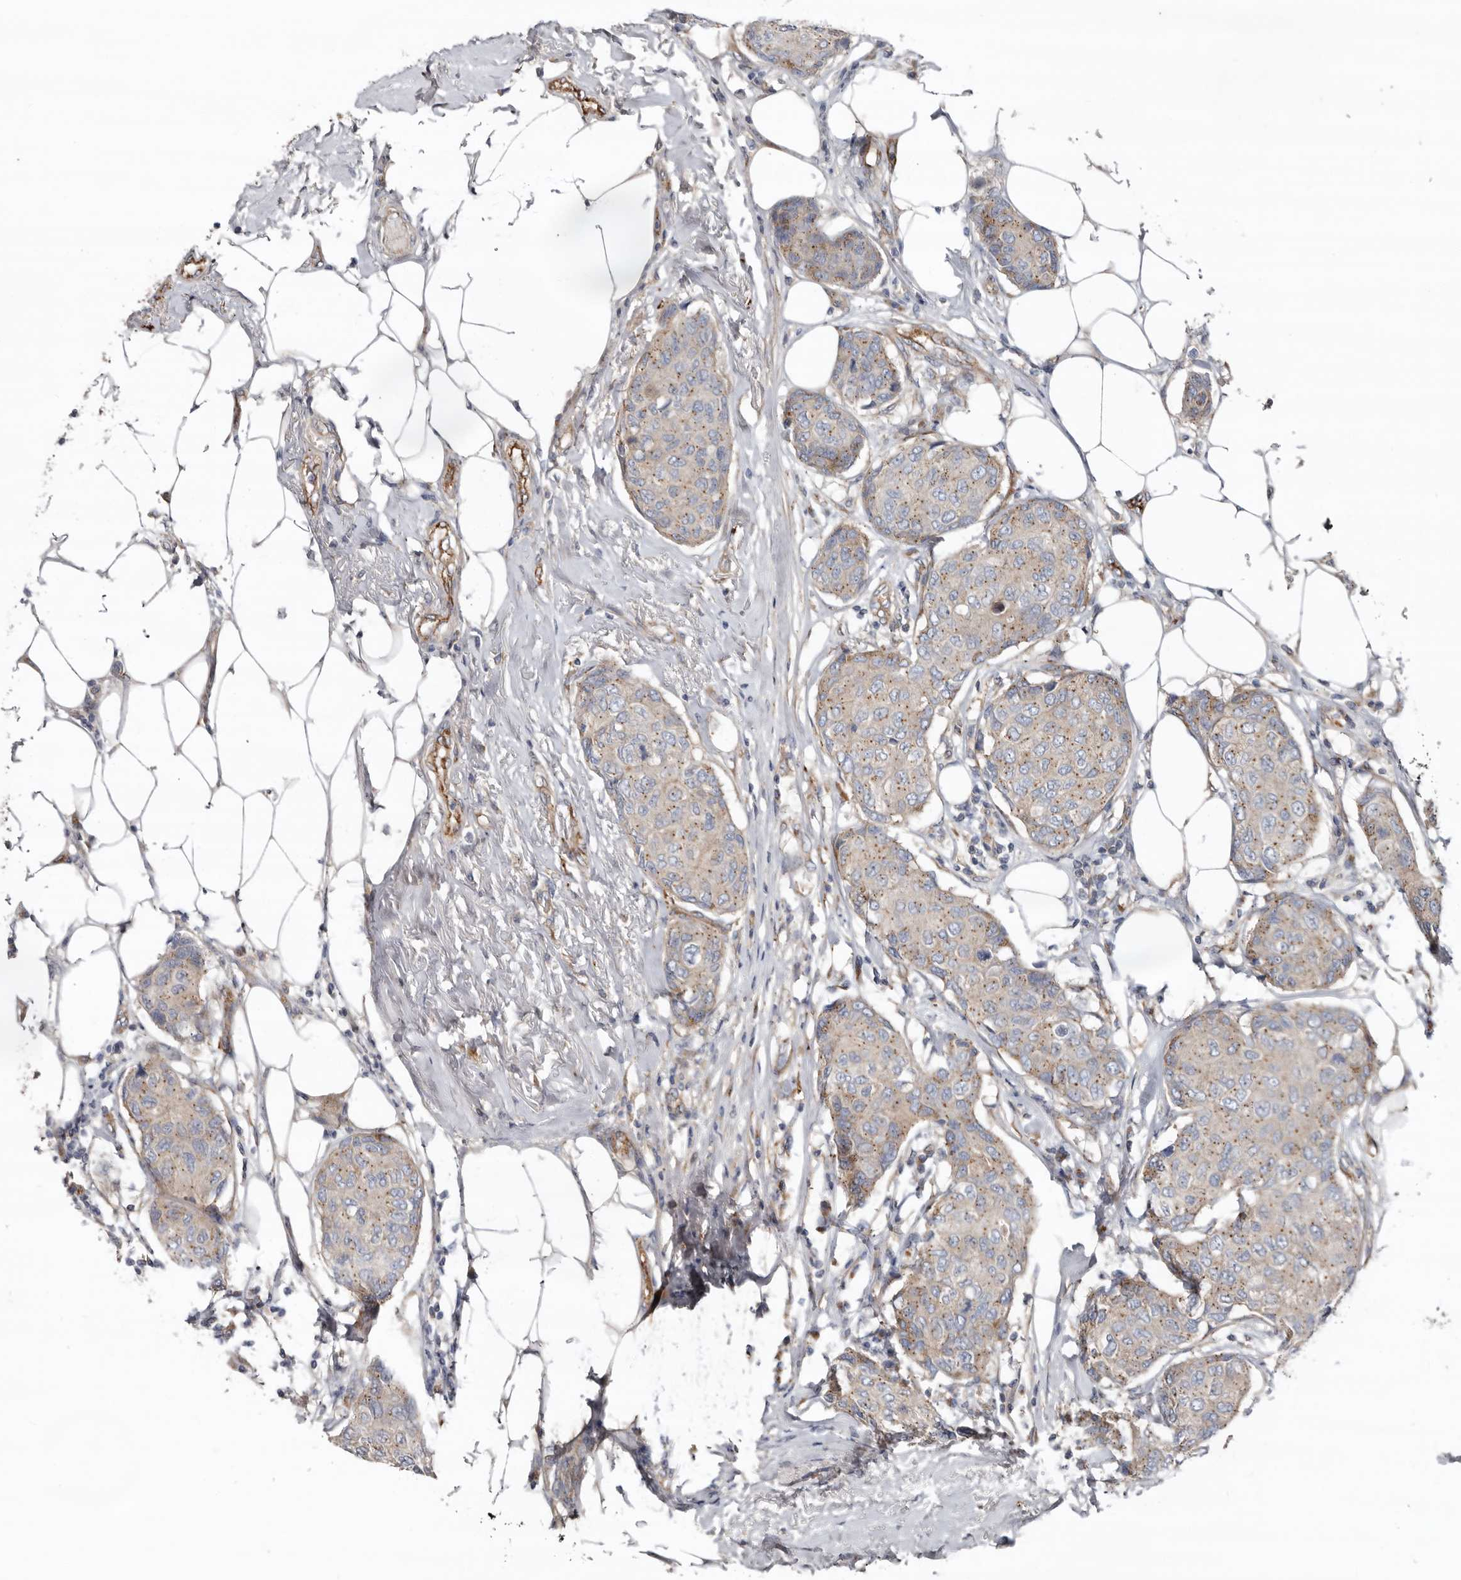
{"staining": {"intensity": "weak", "quantity": ">75%", "location": "cytoplasmic/membranous"}, "tissue": "breast cancer", "cell_type": "Tumor cells", "image_type": "cancer", "snomed": [{"axis": "morphology", "description": "Duct carcinoma"}, {"axis": "topography", "description": "Breast"}], "caption": "Breast cancer stained for a protein shows weak cytoplasmic/membranous positivity in tumor cells.", "gene": "LUZP1", "patient": {"sex": "female", "age": 80}}